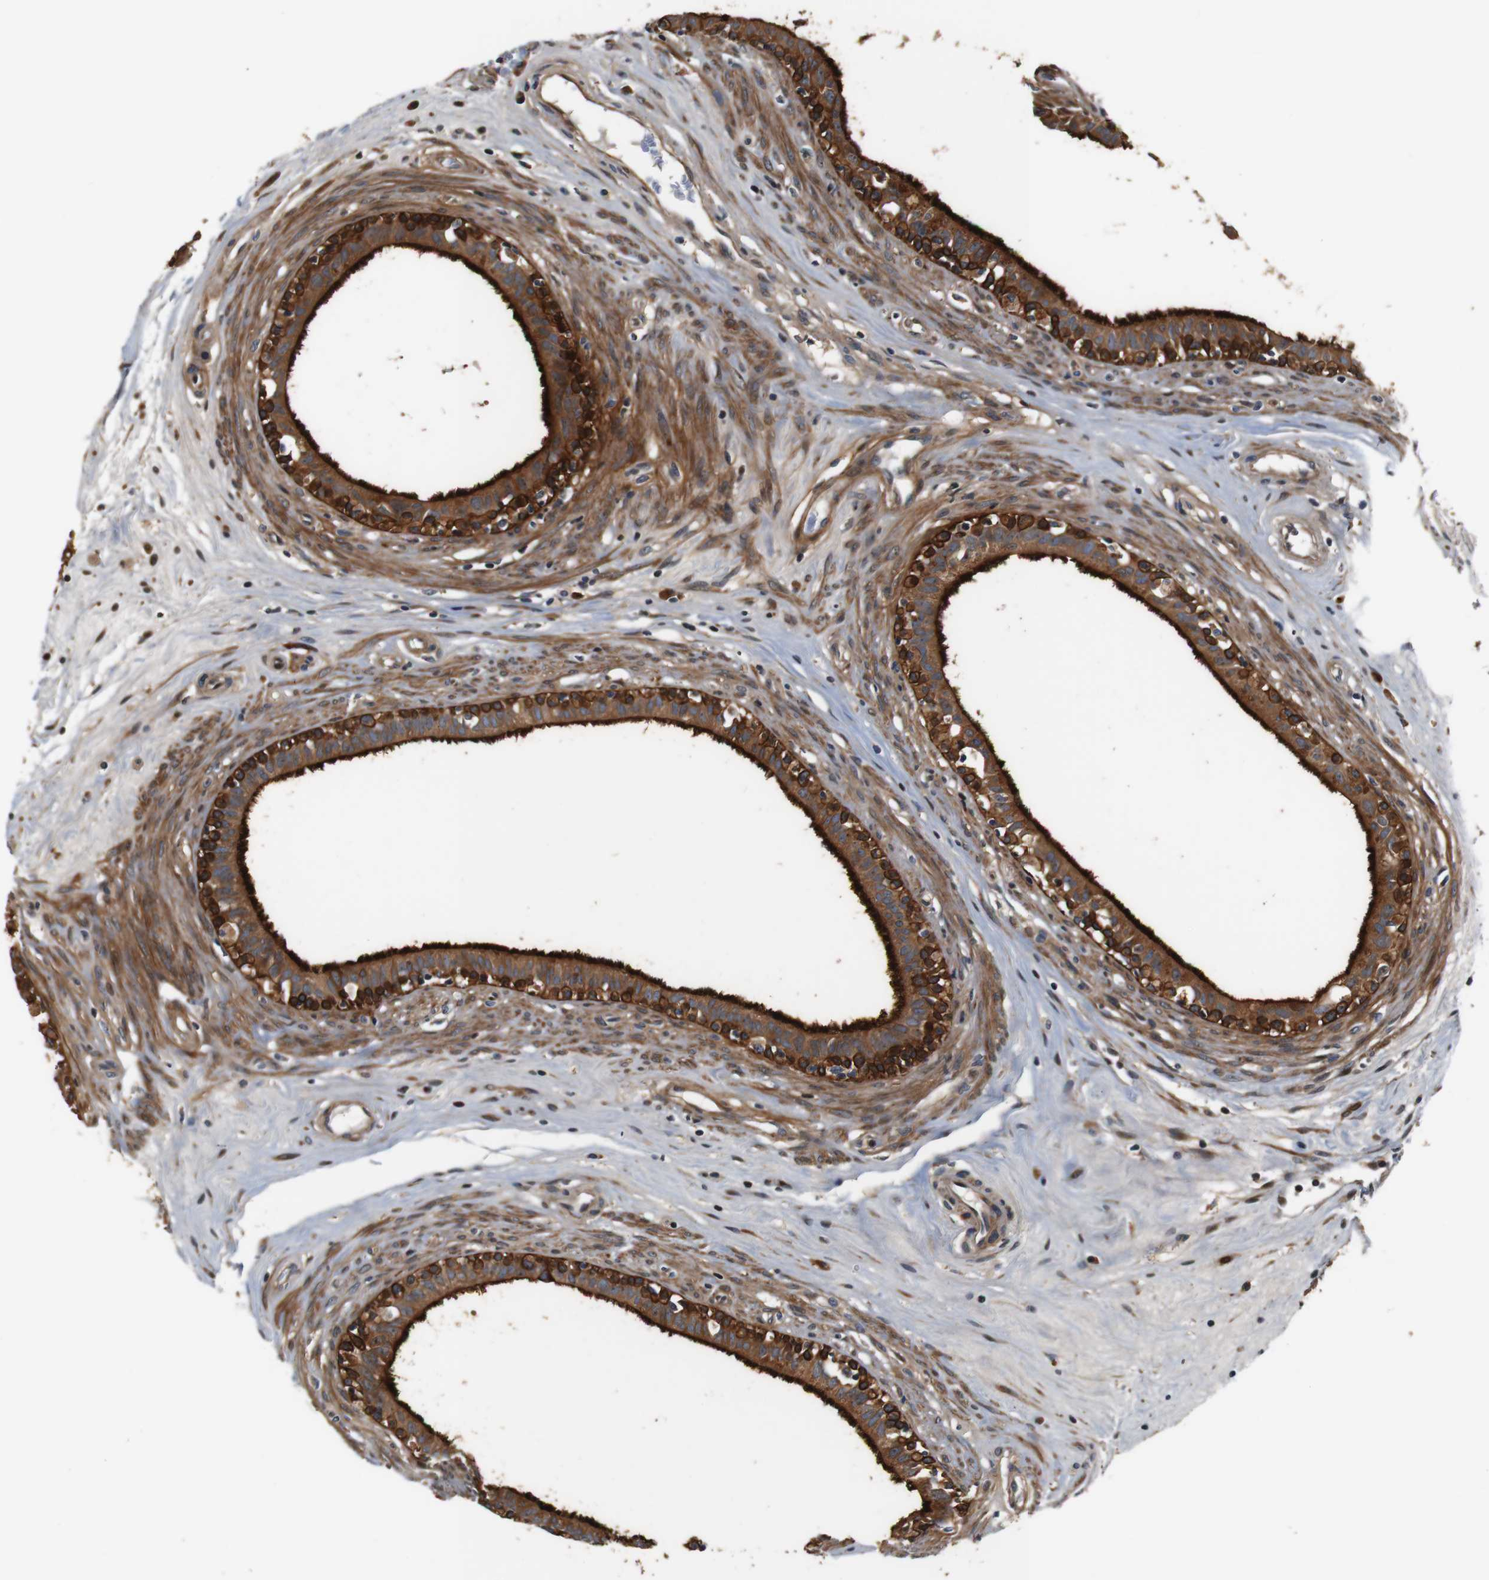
{"staining": {"intensity": "strong", "quantity": ">75%", "location": "cytoplasmic/membranous,nuclear"}, "tissue": "epididymis", "cell_type": "Glandular cells", "image_type": "normal", "snomed": [{"axis": "morphology", "description": "Normal tissue, NOS"}, {"axis": "morphology", "description": "Inflammation, NOS"}, {"axis": "topography", "description": "Epididymis"}], "caption": "A brown stain highlights strong cytoplasmic/membranous,nuclear expression of a protein in glandular cells of unremarkable epididymis.", "gene": "LRP4", "patient": {"sex": "male", "age": 84}}